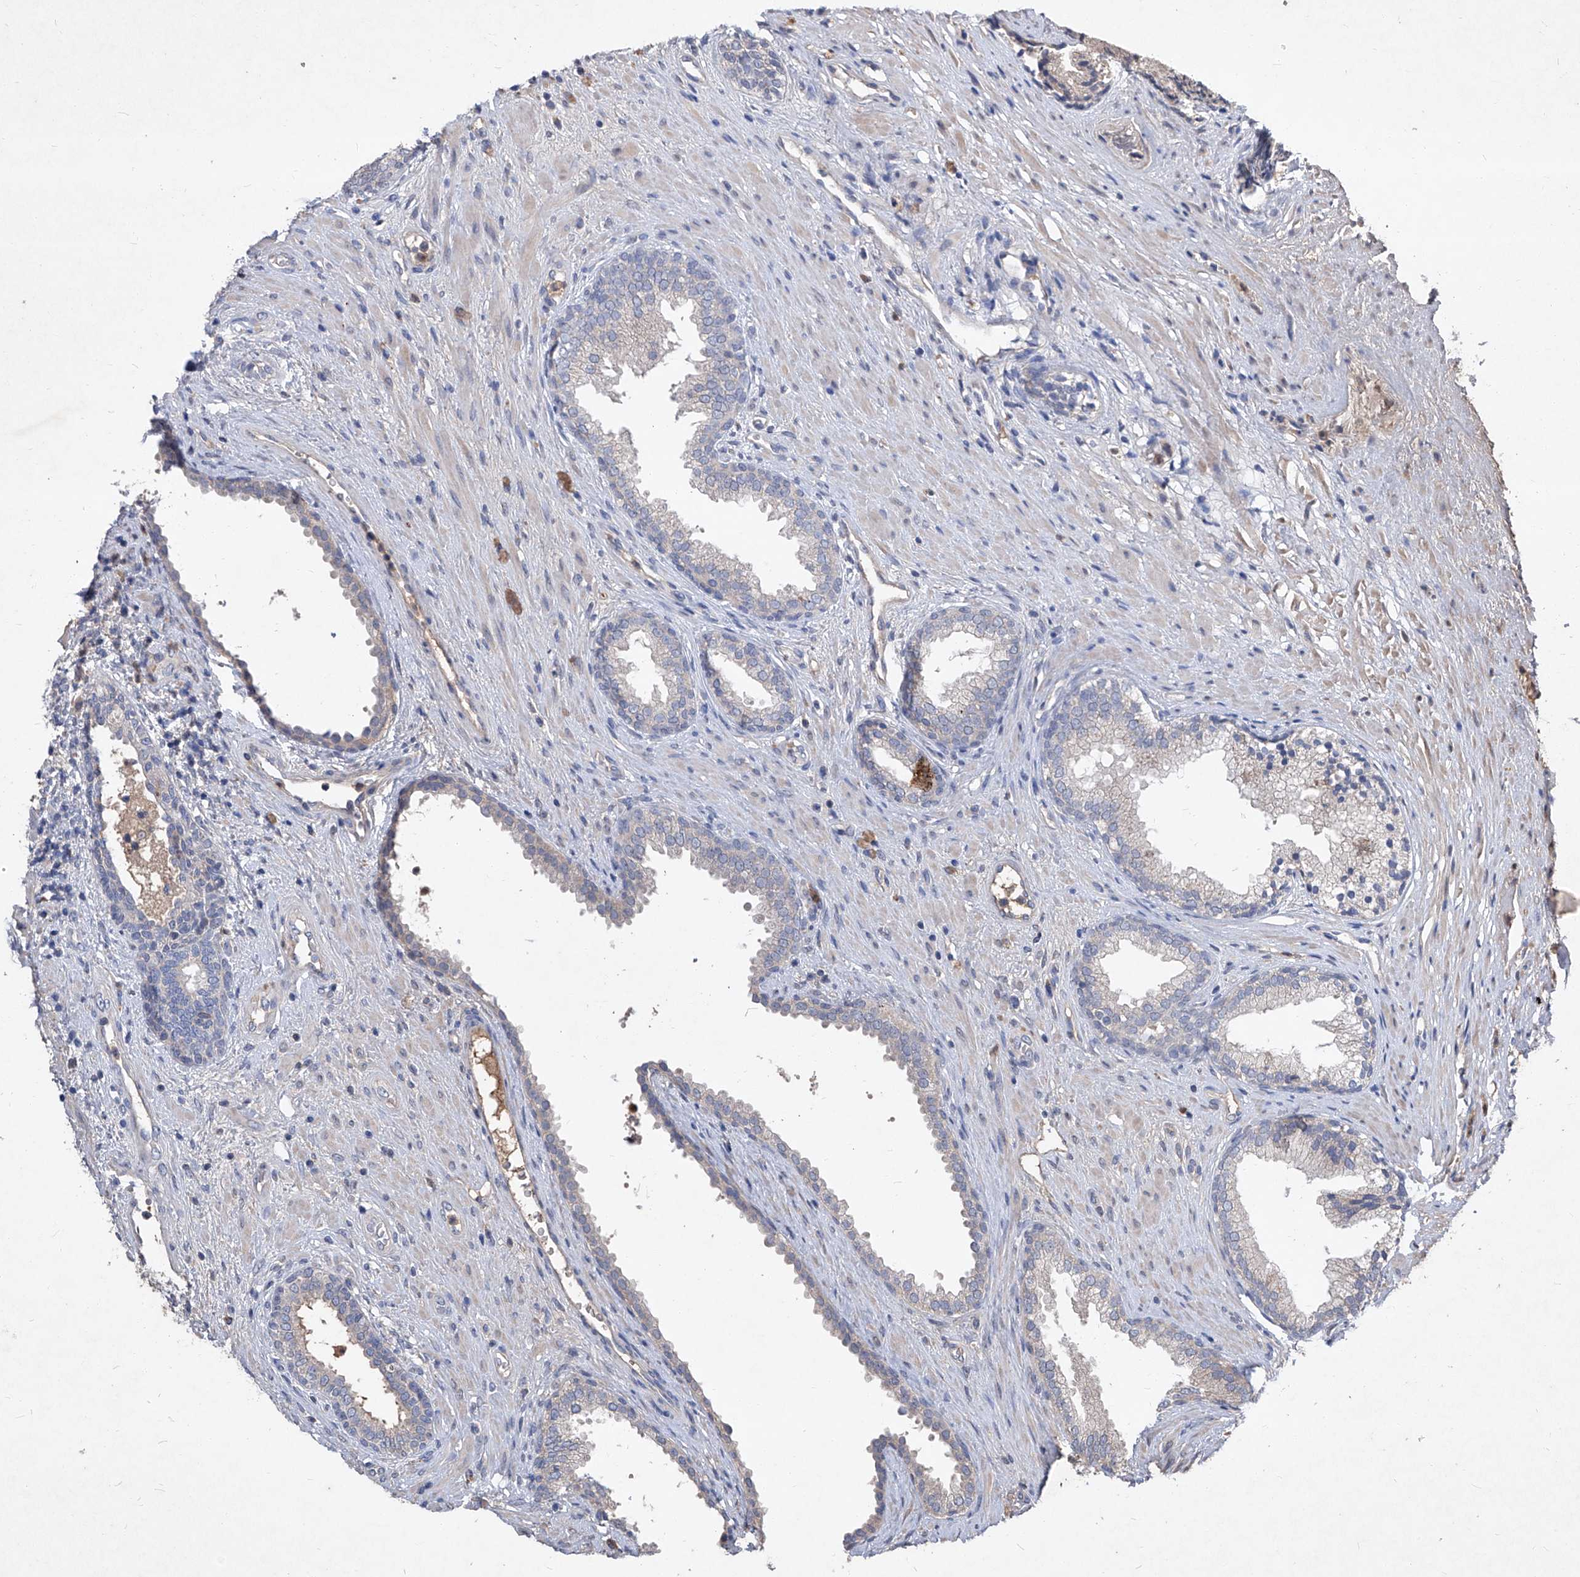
{"staining": {"intensity": "weak", "quantity": "<25%", "location": "cytoplasmic/membranous"}, "tissue": "prostate", "cell_type": "Glandular cells", "image_type": "normal", "snomed": [{"axis": "morphology", "description": "Normal tissue, NOS"}, {"axis": "topography", "description": "Prostate"}], "caption": "An IHC micrograph of normal prostate is shown. There is no staining in glandular cells of prostate. The staining was performed using DAB (3,3'-diaminobenzidine) to visualize the protein expression in brown, while the nuclei were stained in blue with hematoxylin (Magnification: 20x).", "gene": "SYNGR1", "patient": {"sex": "male", "age": 76}}